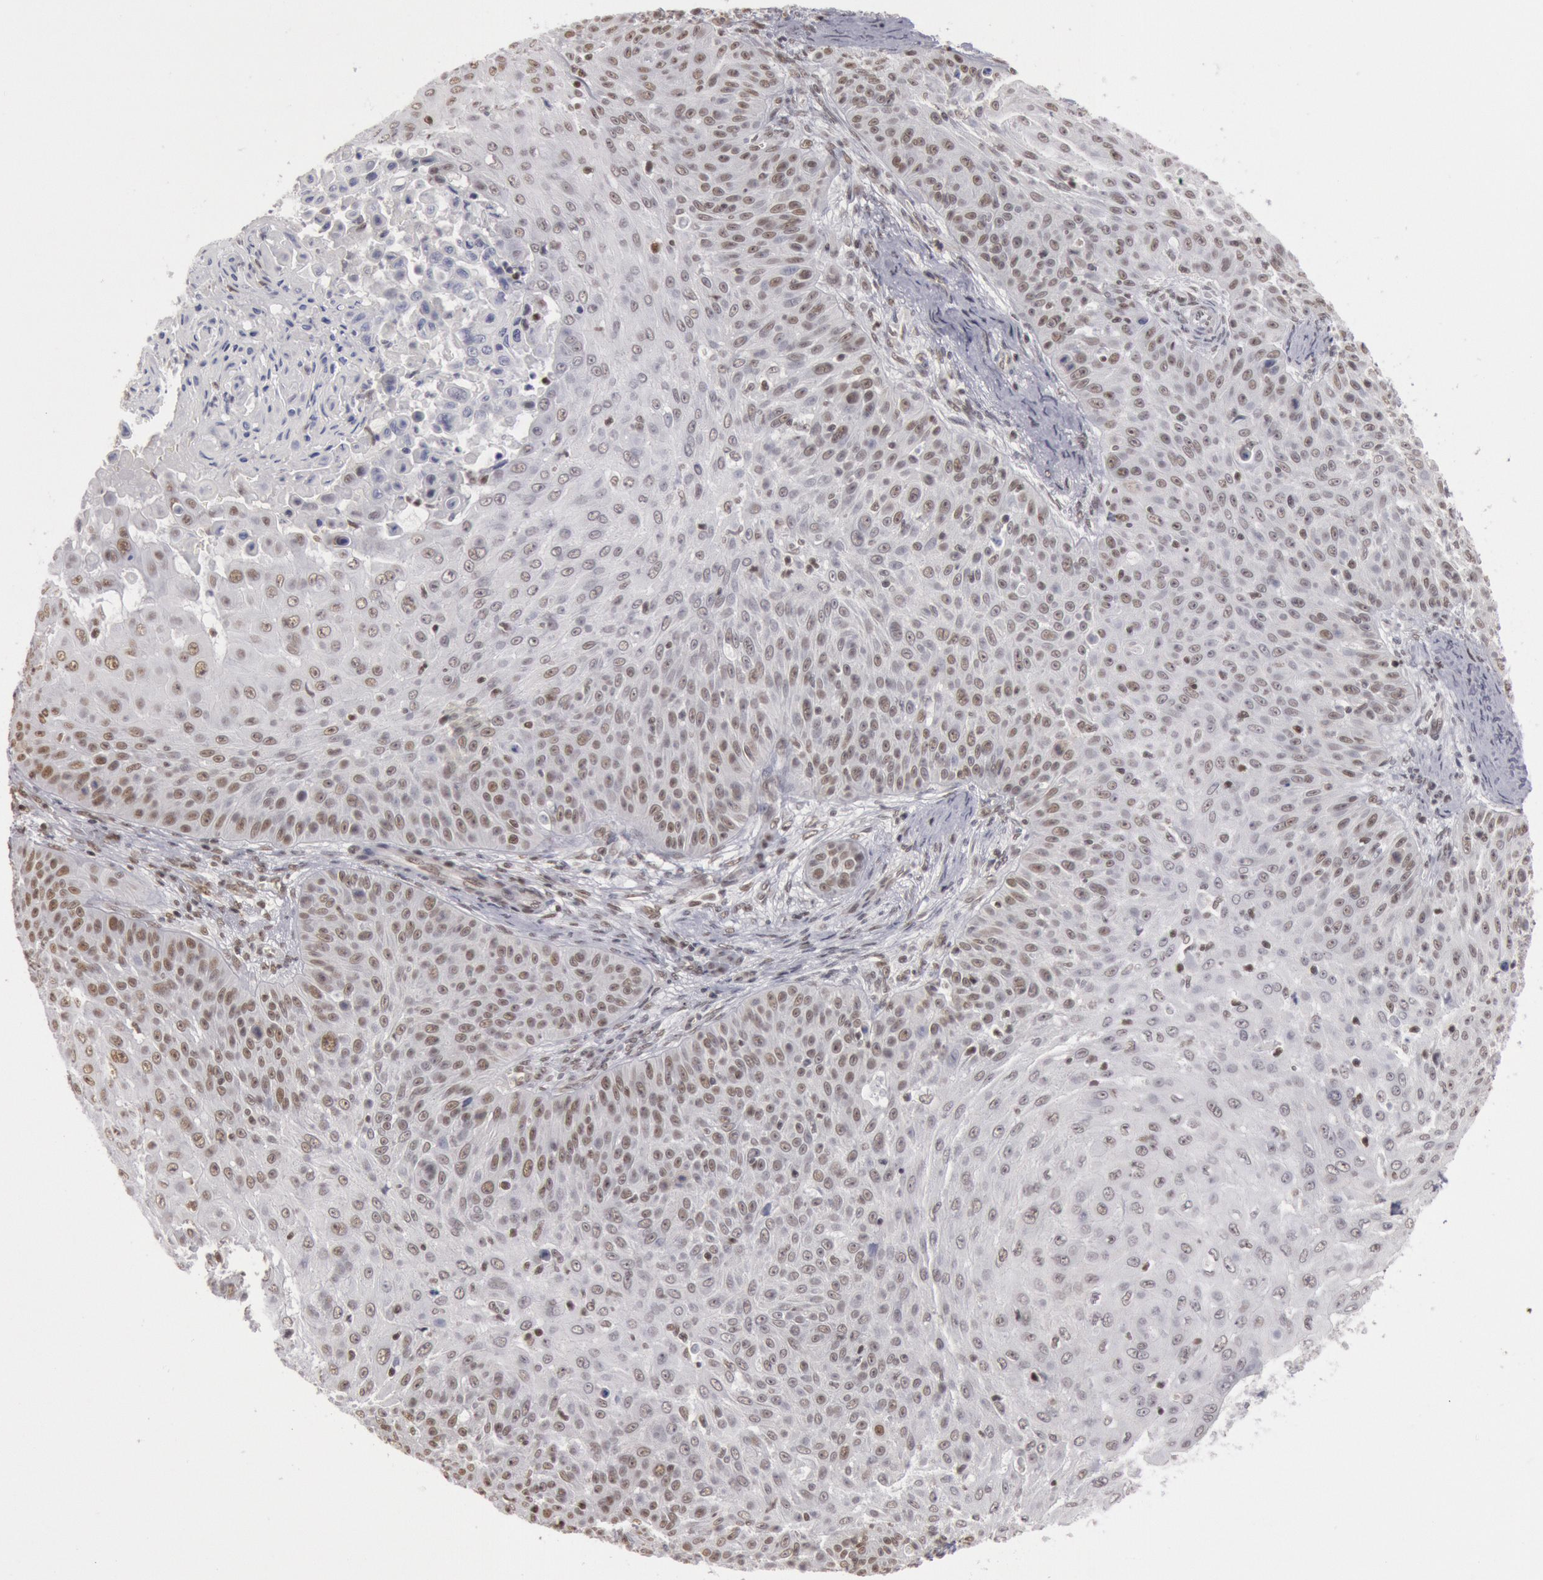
{"staining": {"intensity": "moderate", "quantity": ">75%", "location": "nuclear"}, "tissue": "skin cancer", "cell_type": "Tumor cells", "image_type": "cancer", "snomed": [{"axis": "morphology", "description": "Squamous cell carcinoma, NOS"}, {"axis": "topography", "description": "Skin"}], "caption": "Skin cancer stained with a protein marker shows moderate staining in tumor cells.", "gene": "ESS2", "patient": {"sex": "male", "age": 82}}